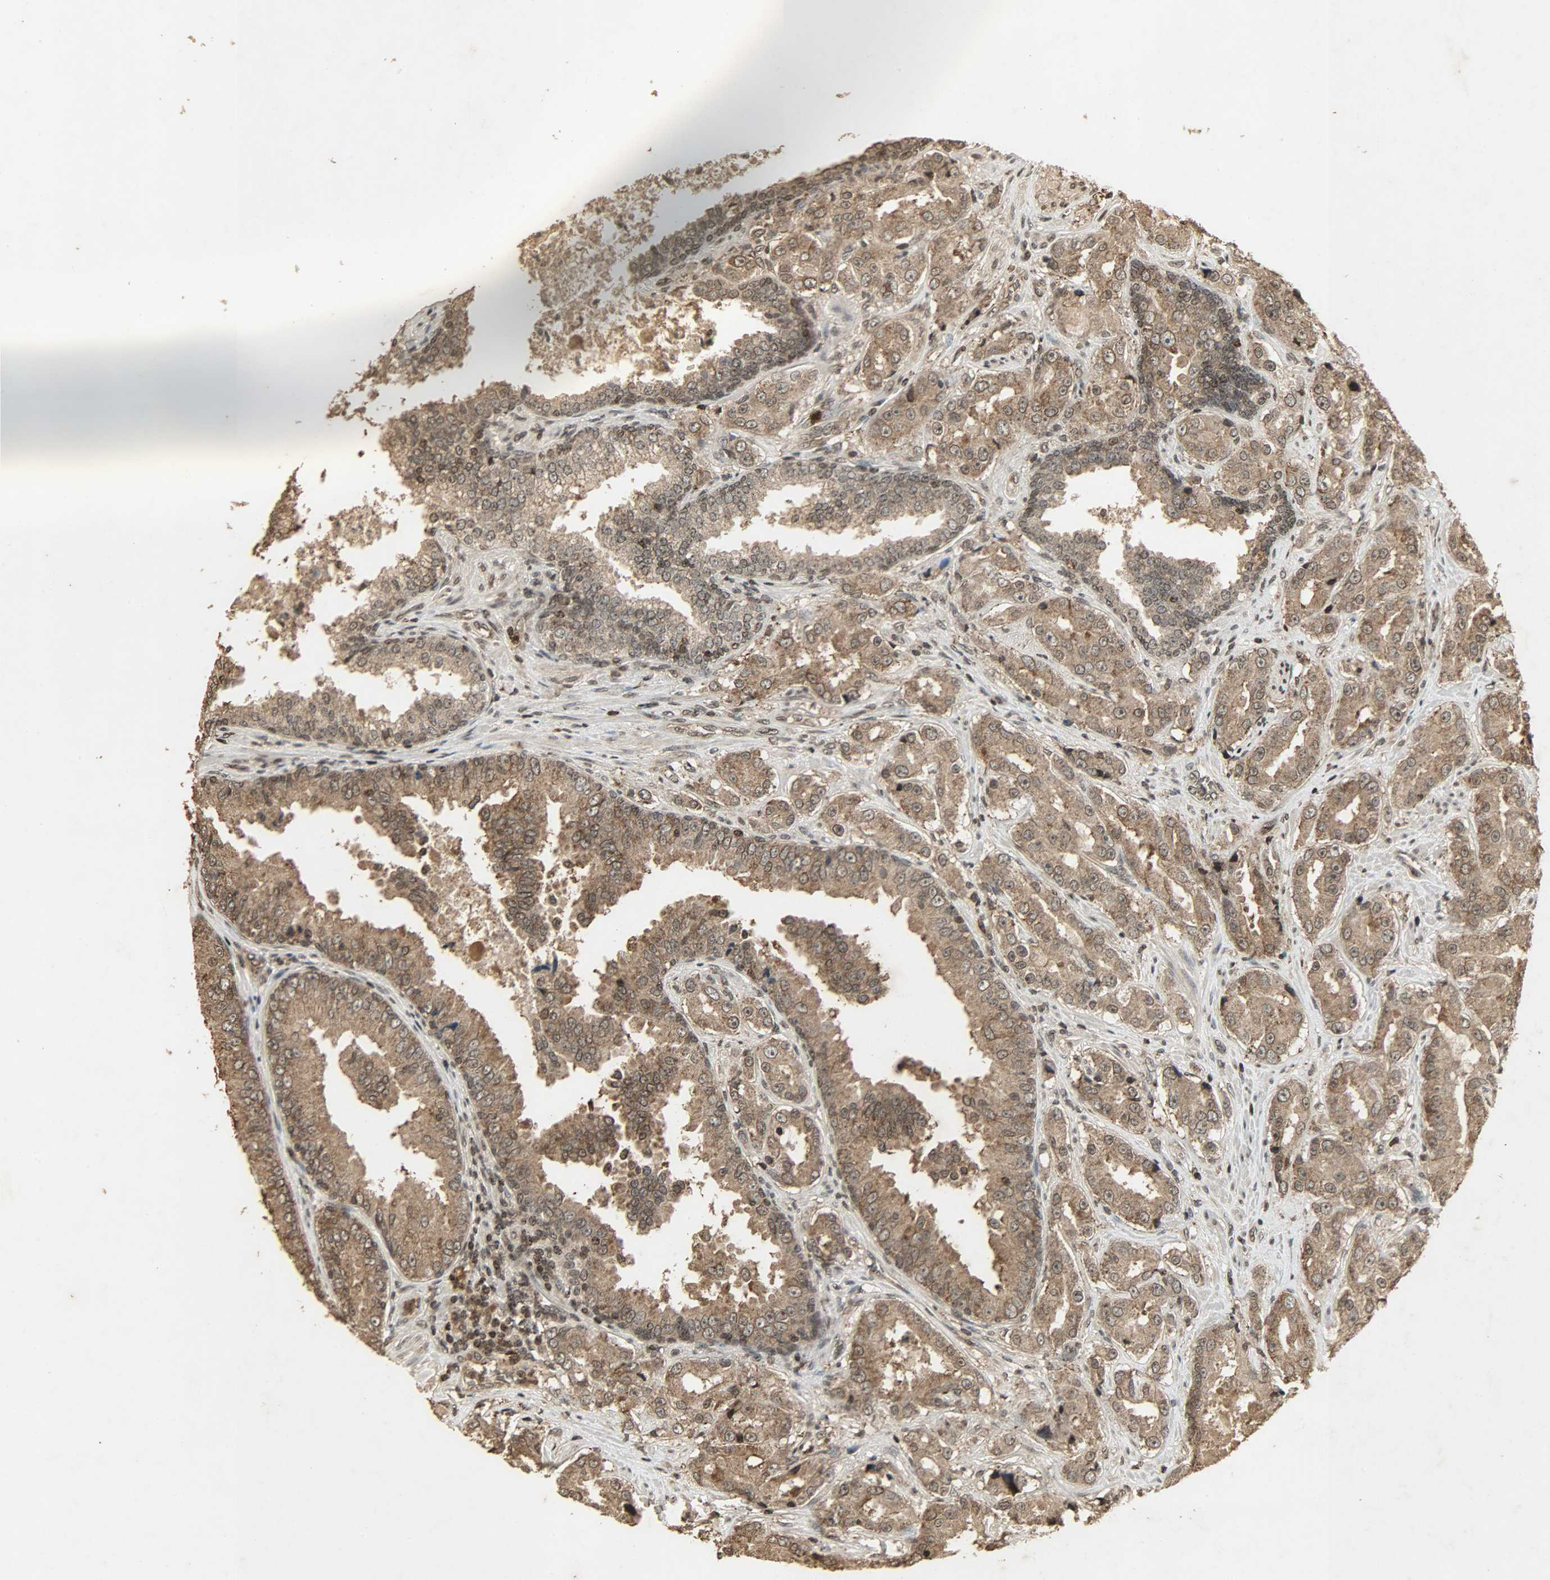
{"staining": {"intensity": "moderate", "quantity": ">75%", "location": "cytoplasmic/membranous,nuclear"}, "tissue": "prostate cancer", "cell_type": "Tumor cells", "image_type": "cancer", "snomed": [{"axis": "morphology", "description": "Adenocarcinoma, High grade"}, {"axis": "topography", "description": "Prostate"}], "caption": "Adenocarcinoma (high-grade) (prostate) stained for a protein (brown) exhibits moderate cytoplasmic/membranous and nuclear positive expression in about >75% of tumor cells.", "gene": "PPP3R1", "patient": {"sex": "male", "age": 73}}